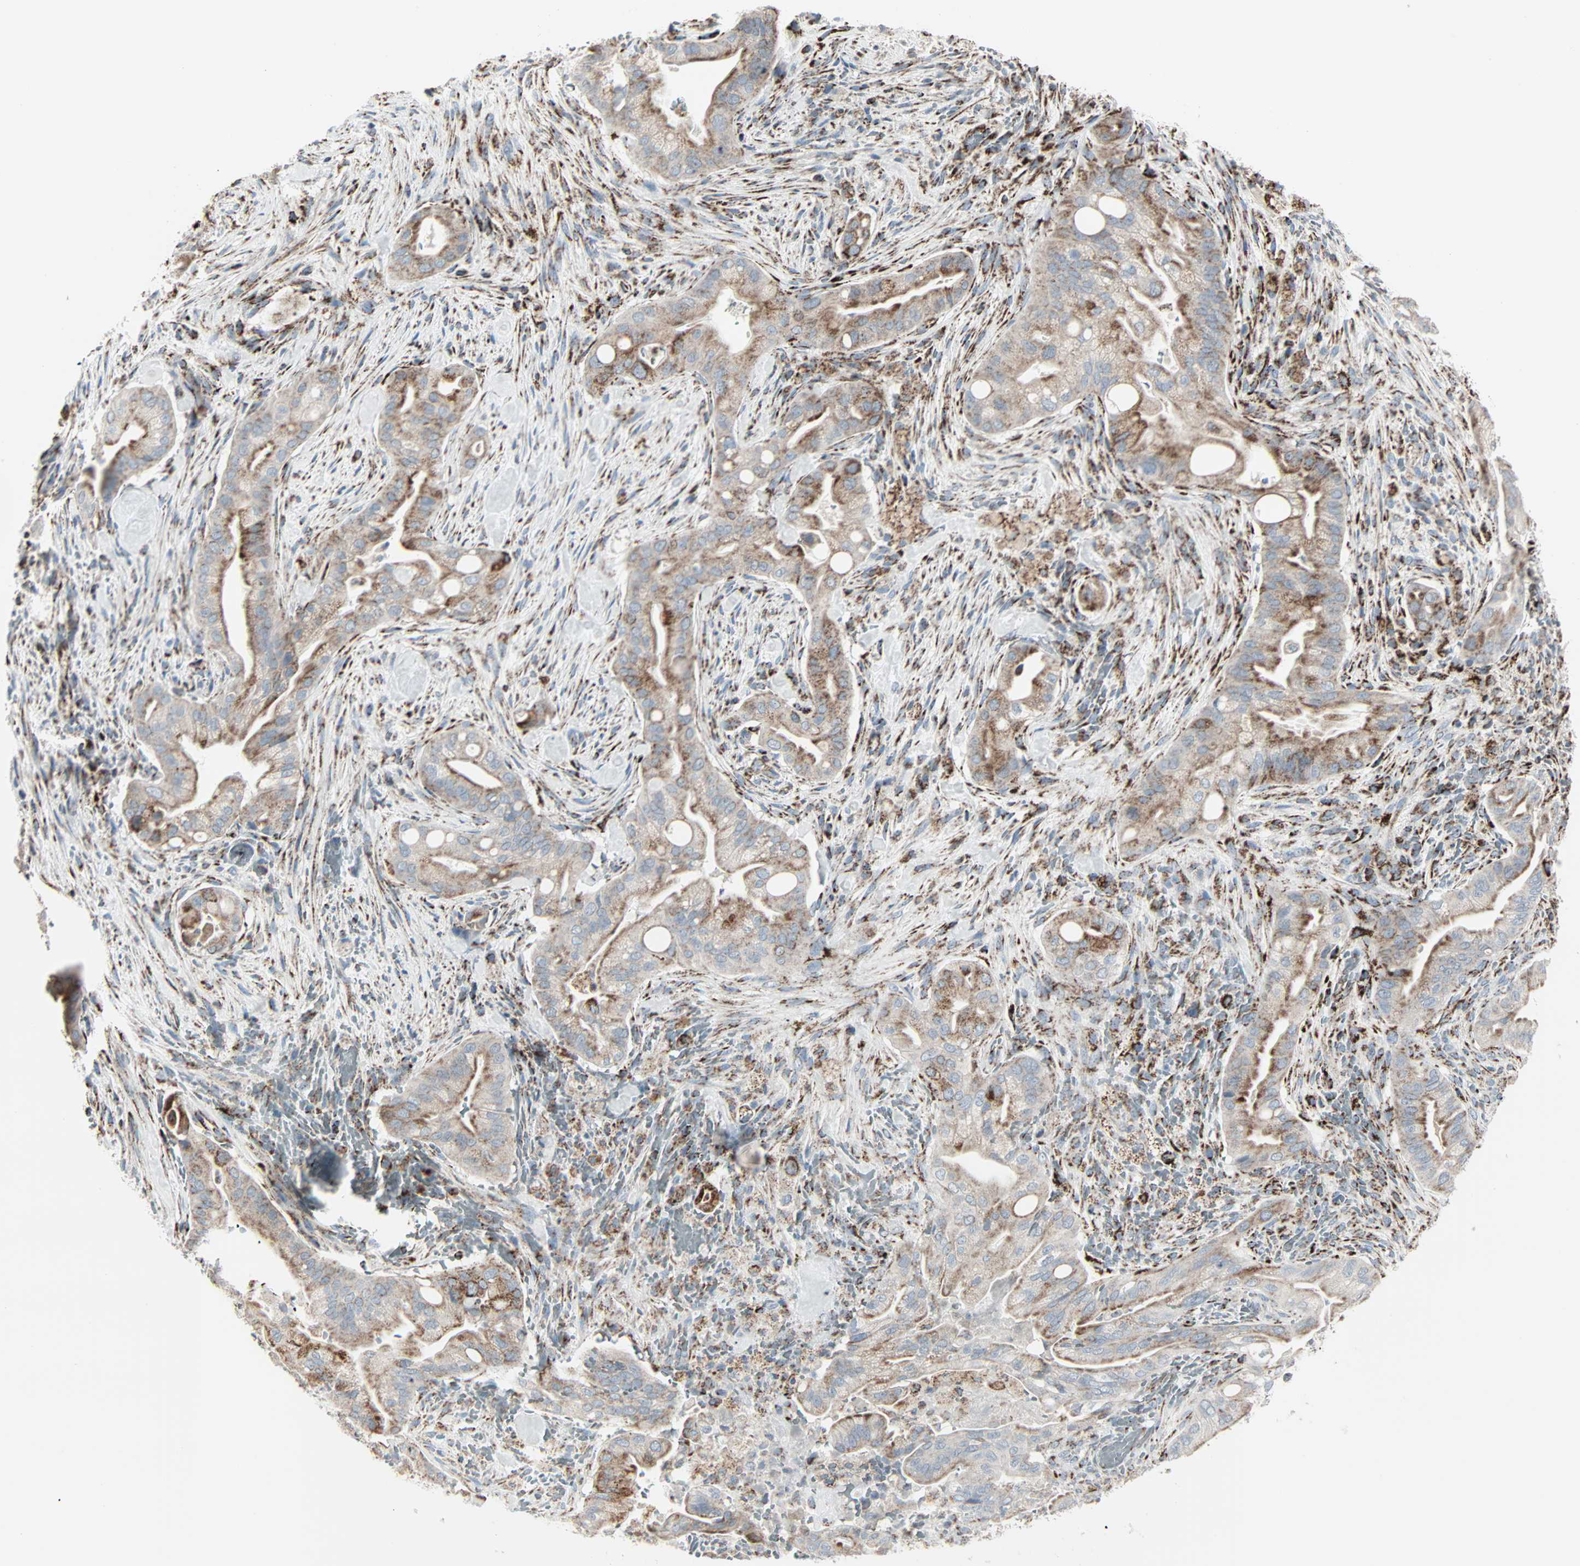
{"staining": {"intensity": "moderate", "quantity": "25%-75%", "location": "cytoplasmic/membranous"}, "tissue": "liver cancer", "cell_type": "Tumor cells", "image_type": "cancer", "snomed": [{"axis": "morphology", "description": "Cholangiocarcinoma"}, {"axis": "topography", "description": "Liver"}], "caption": "A brown stain labels moderate cytoplasmic/membranous positivity of a protein in cholangiocarcinoma (liver) tumor cells. Ihc stains the protein of interest in brown and the nuclei are stained blue.", "gene": "IDH2", "patient": {"sex": "female", "age": 68}}